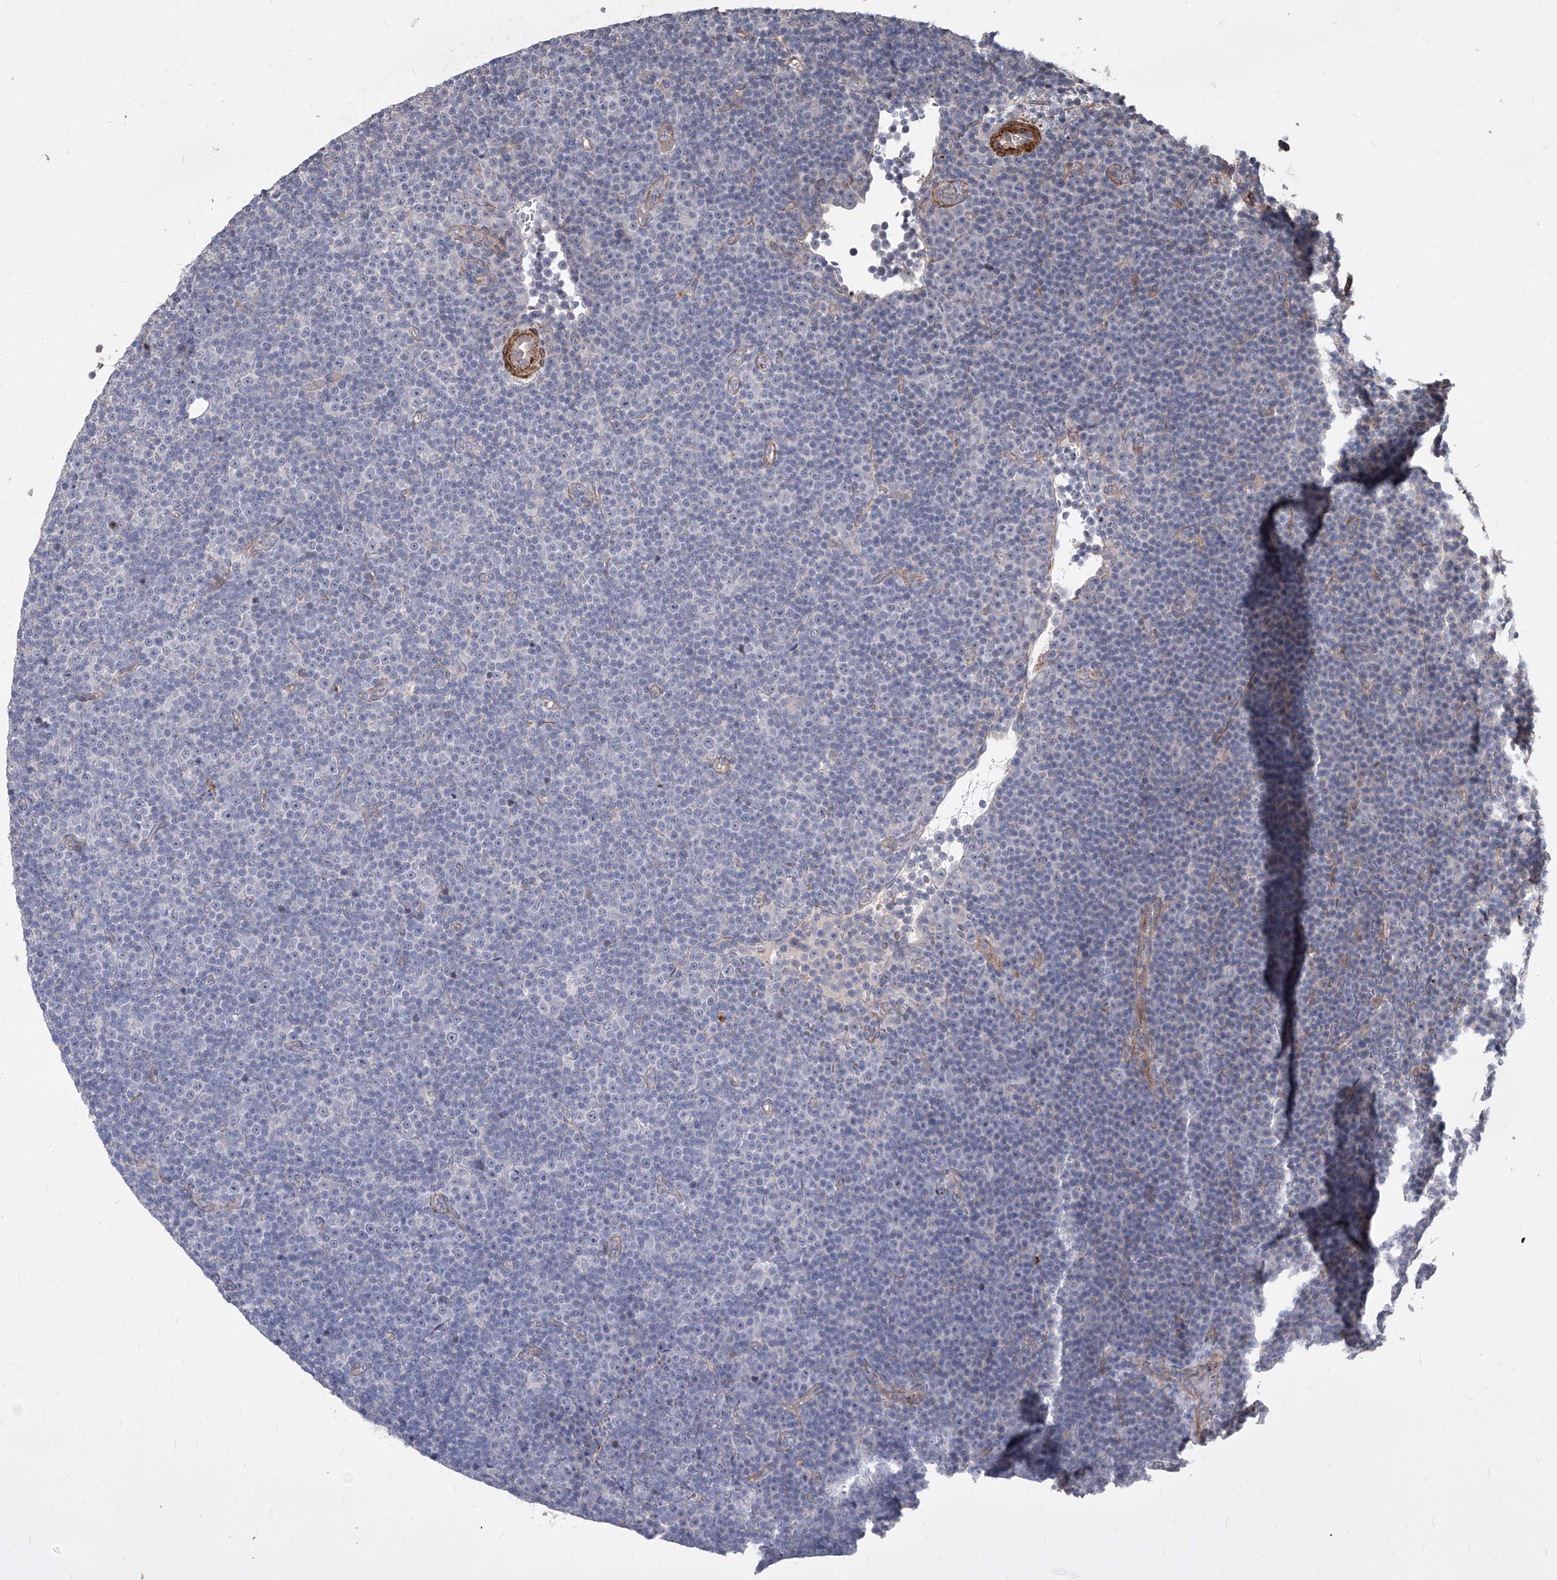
{"staining": {"intensity": "negative", "quantity": "none", "location": "none"}, "tissue": "lymphoma", "cell_type": "Tumor cells", "image_type": "cancer", "snomed": [{"axis": "morphology", "description": "Malignant lymphoma, non-Hodgkin's type, Low grade"}, {"axis": "topography", "description": "Lymph node"}], "caption": "The photomicrograph shows no staining of tumor cells in malignant lymphoma, non-Hodgkin's type (low-grade). (Immunohistochemistry, brightfield microscopy, high magnification).", "gene": "FAM83B", "patient": {"sex": "female", "age": 67}}